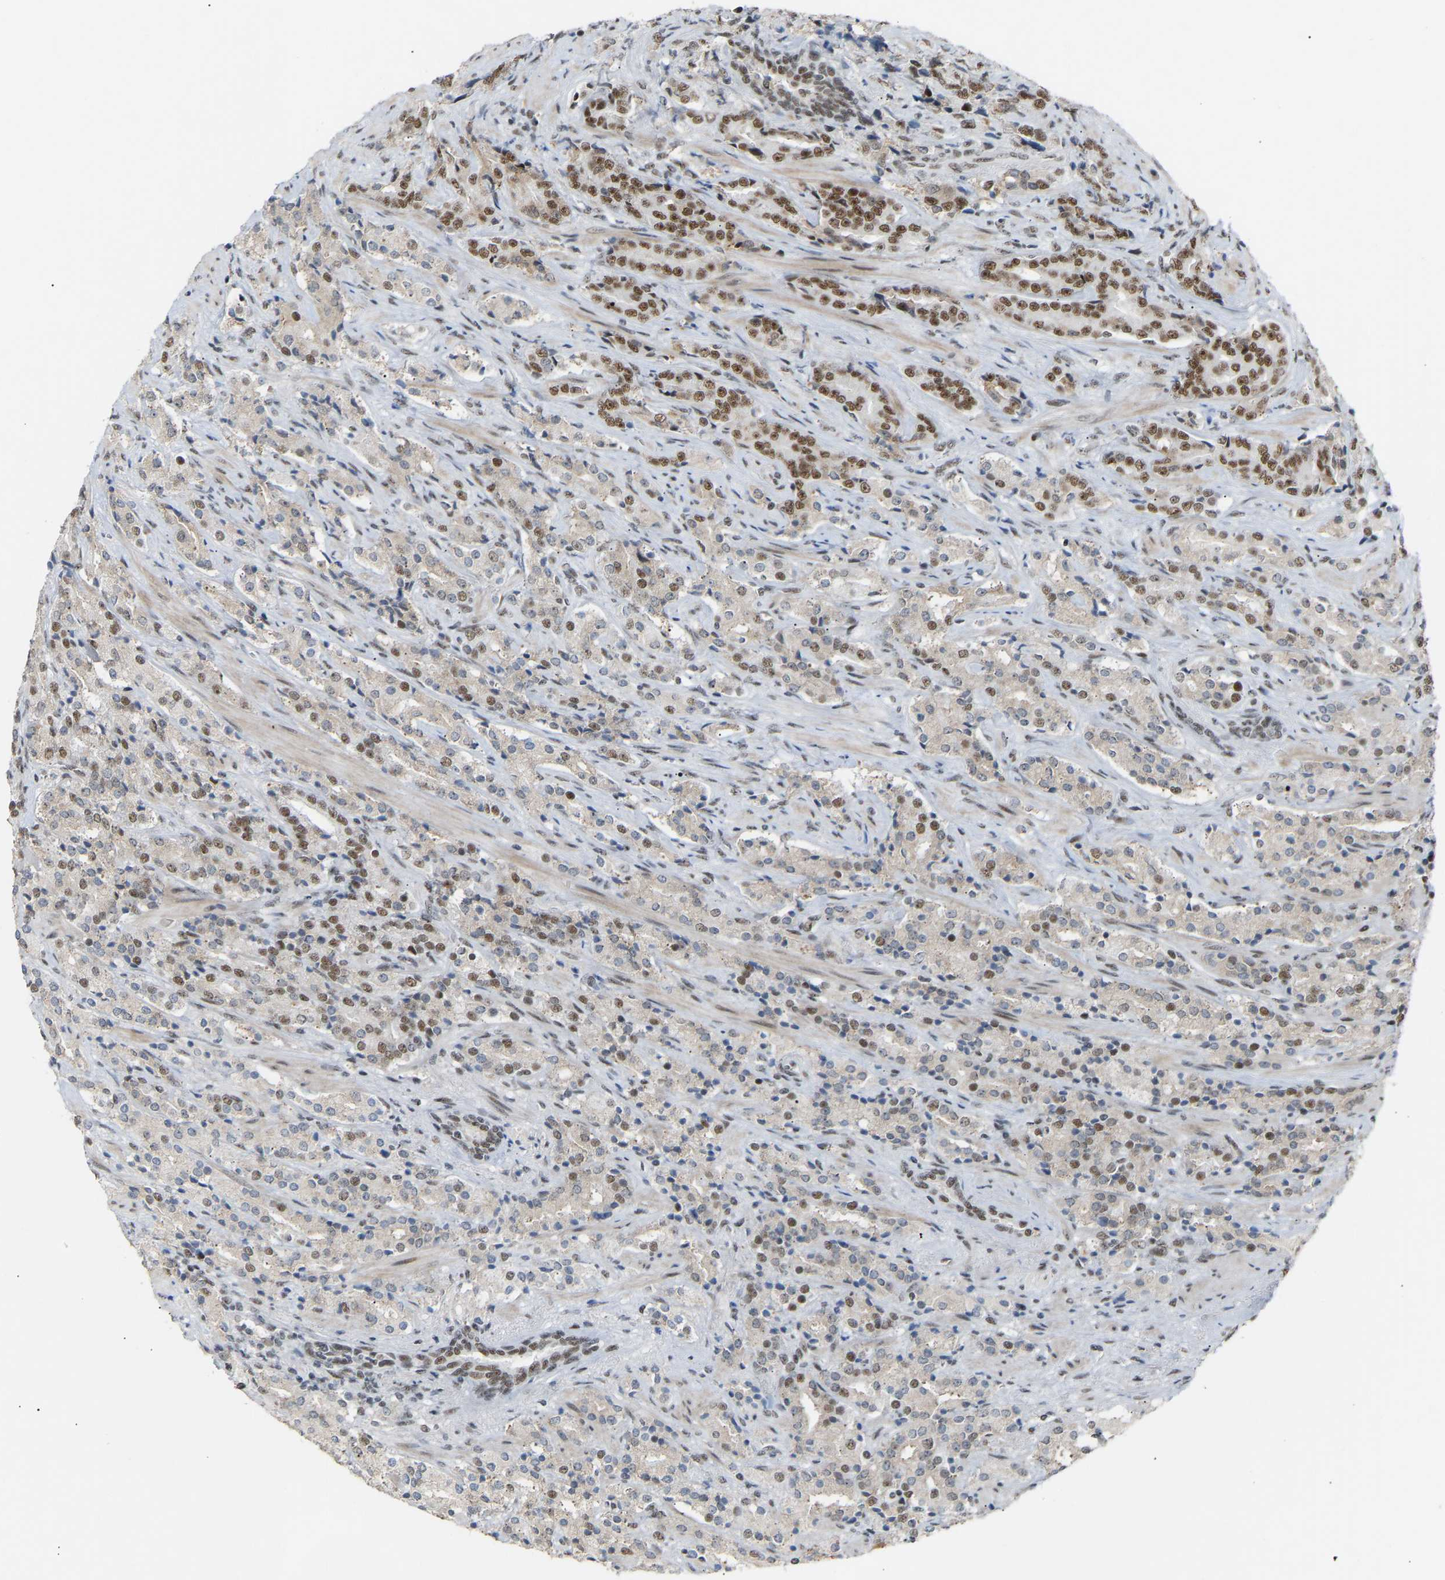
{"staining": {"intensity": "moderate", "quantity": "25%-75%", "location": "nuclear"}, "tissue": "prostate cancer", "cell_type": "Tumor cells", "image_type": "cancer", "snomed": [{"axis": "morphology", "description": "Adenocarcinoma, High grade"}, {"axis": "topography", "description": "Prostate"}], "caption": "Immunohistochemical staining of human adenocarcinoma (high-grade) (prostate) exhibits moderate nuclear protein staining in about 25%-75% of tumor cells.", "gene": "NELFB", "patient": {"sex": "male", "age": 71}}